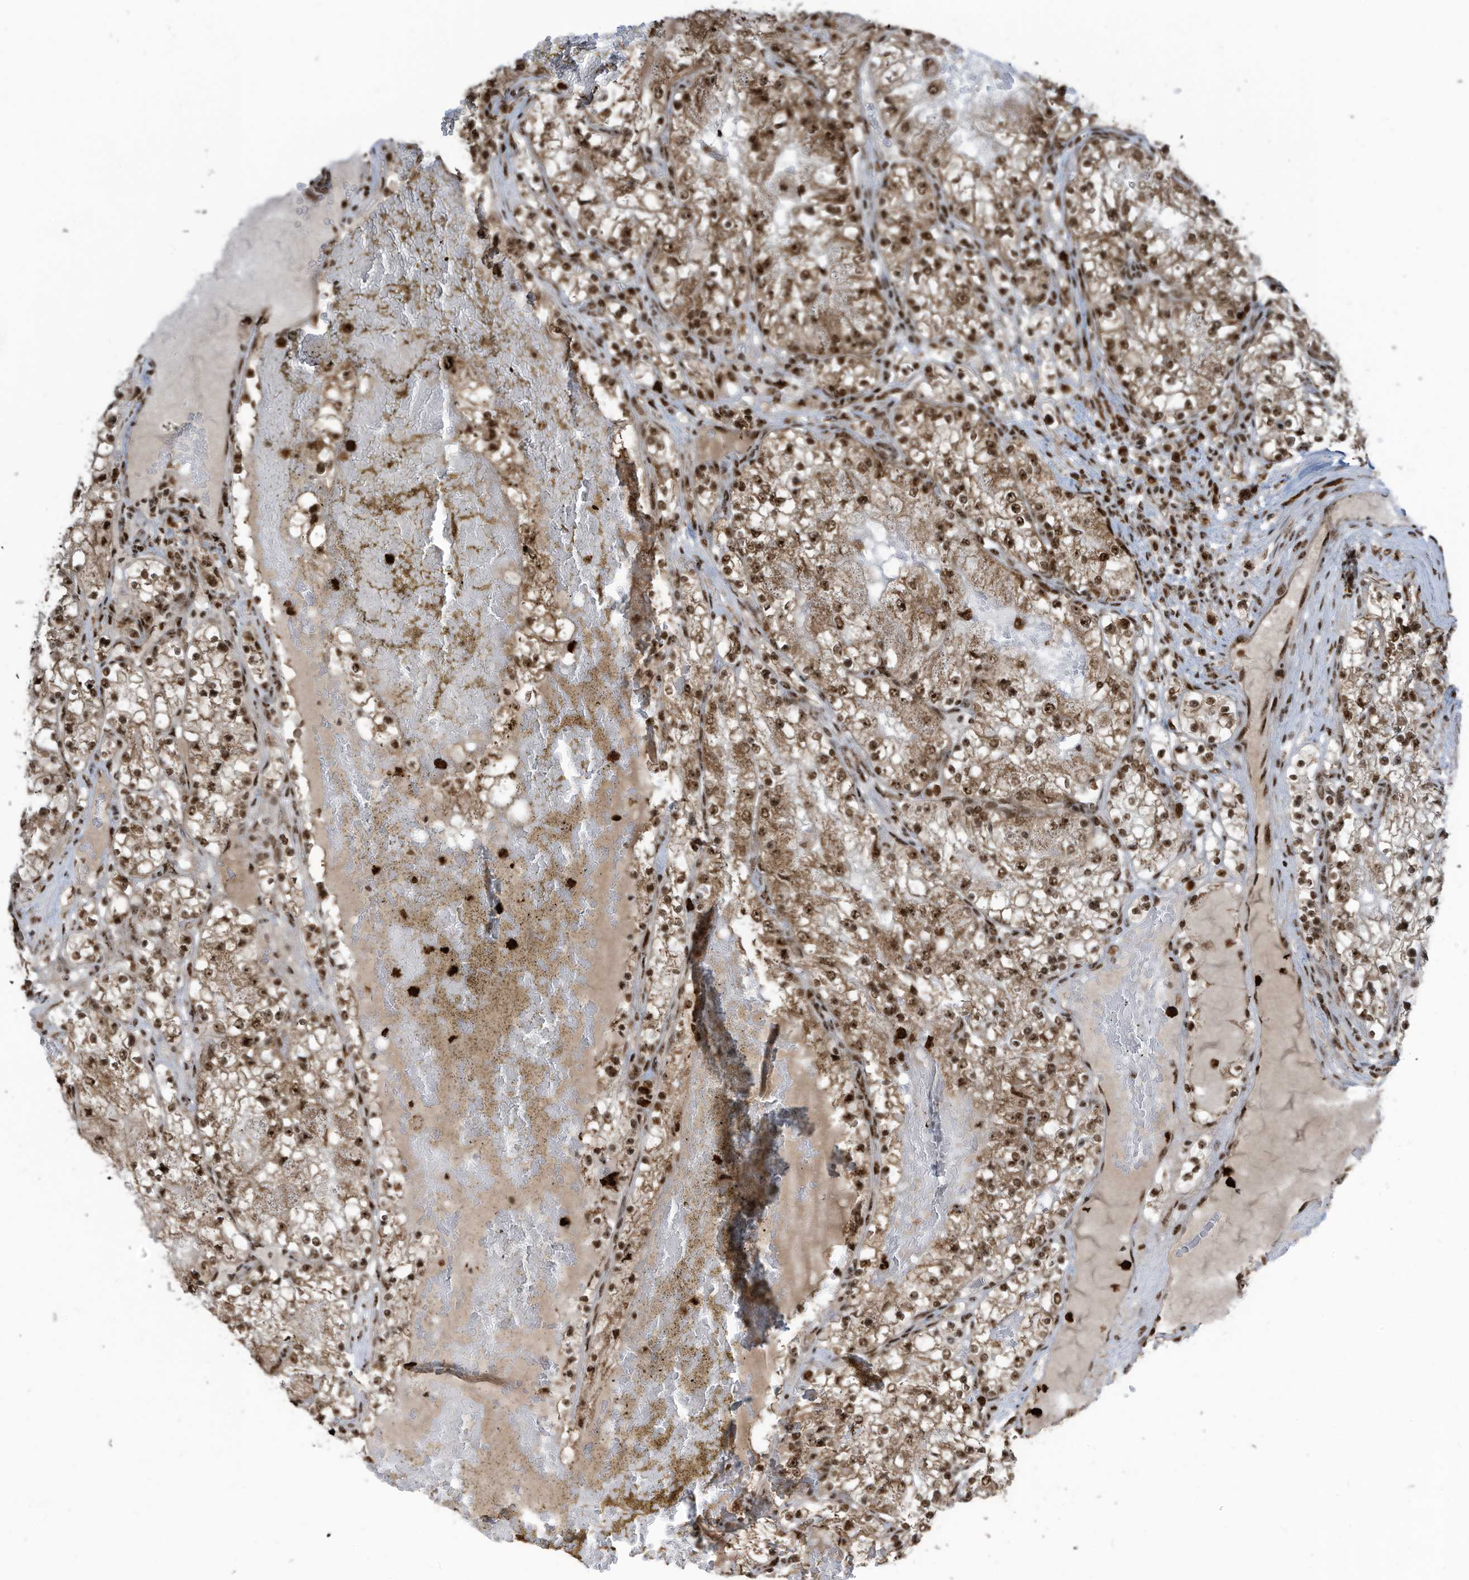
{"staining": {"intensity": "moderate", "quantity": ">75%", "location": "cytoplasmic/membranous,nuclear"}, "tissue": "renal cancer", "cell_type": "Tumor cells", "image_type": "cancer", "snomed": [{"axis": "morphology", "description": "Normal tissue, NOS"}, {"axis": "morphology", "description": "Adenocarcinoma, NOS"}, {"axis": "topography", "description": "Kidney"}], "caption": "A histopathology image of human renal adenocarcinoma stained for a protein shows moderate cytoplasmic/membranous and nuclear brown staining in tumor cells. Nuclei are stained in blue.", "gene": "LBH", "patient": {"sex": "male", "age": 68}}